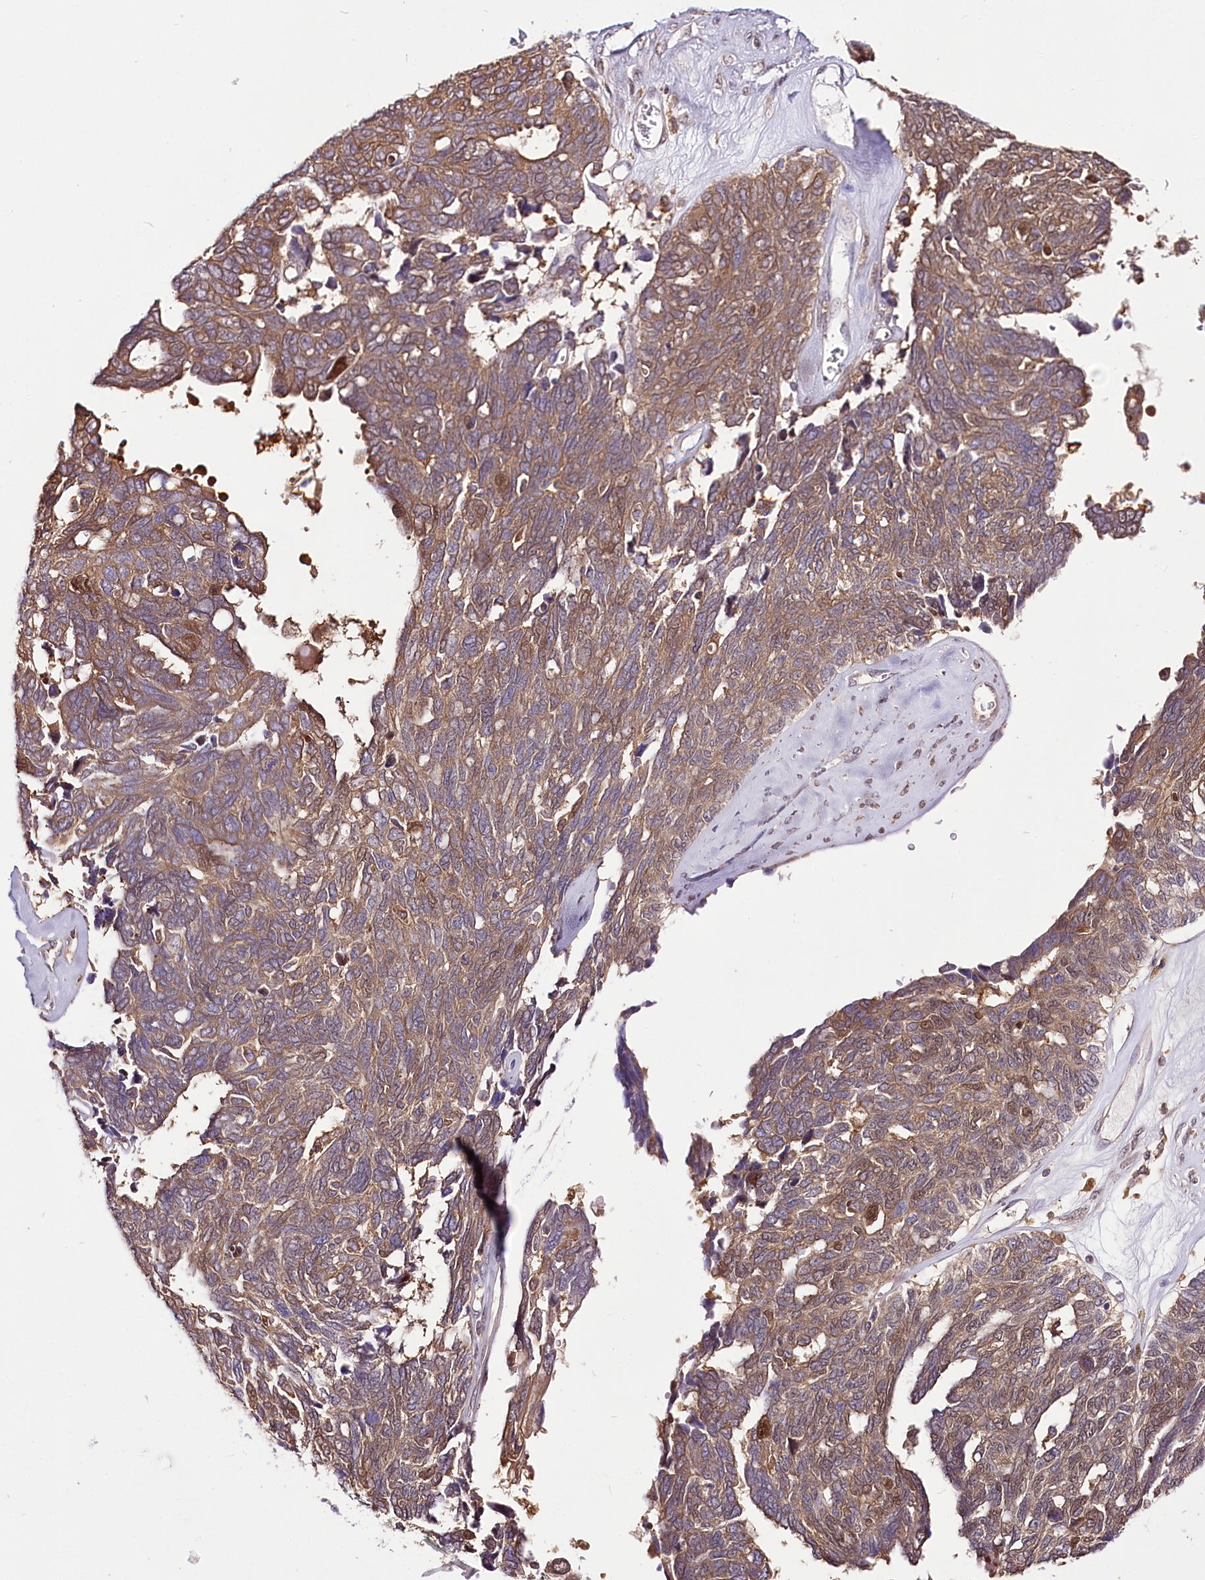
{"staining": {"intensity": "moderate", "quantity": ">75%", "location": "cytoplasmic/membranous,nuclear"}, "tissue": "ovarian cancer", "cell_type": "Tumor cells", "image_type": "cancer", "snomed": [{"axis": "morphology", "description": "Cystadenocarcinoma, serous, NOS"}, {"axis": "topography", "description": "Ovary"}], "caption": "Immunohistochemistry (DAB) staining of ovarian serous cystadenocarcinoma exhibits moderate cytoplasmic/membranous and nuclear protein positivity in approximately >75% of tumor cells.", "gene": "UGP2", "patient": {"sex": "female", "age": 79}}